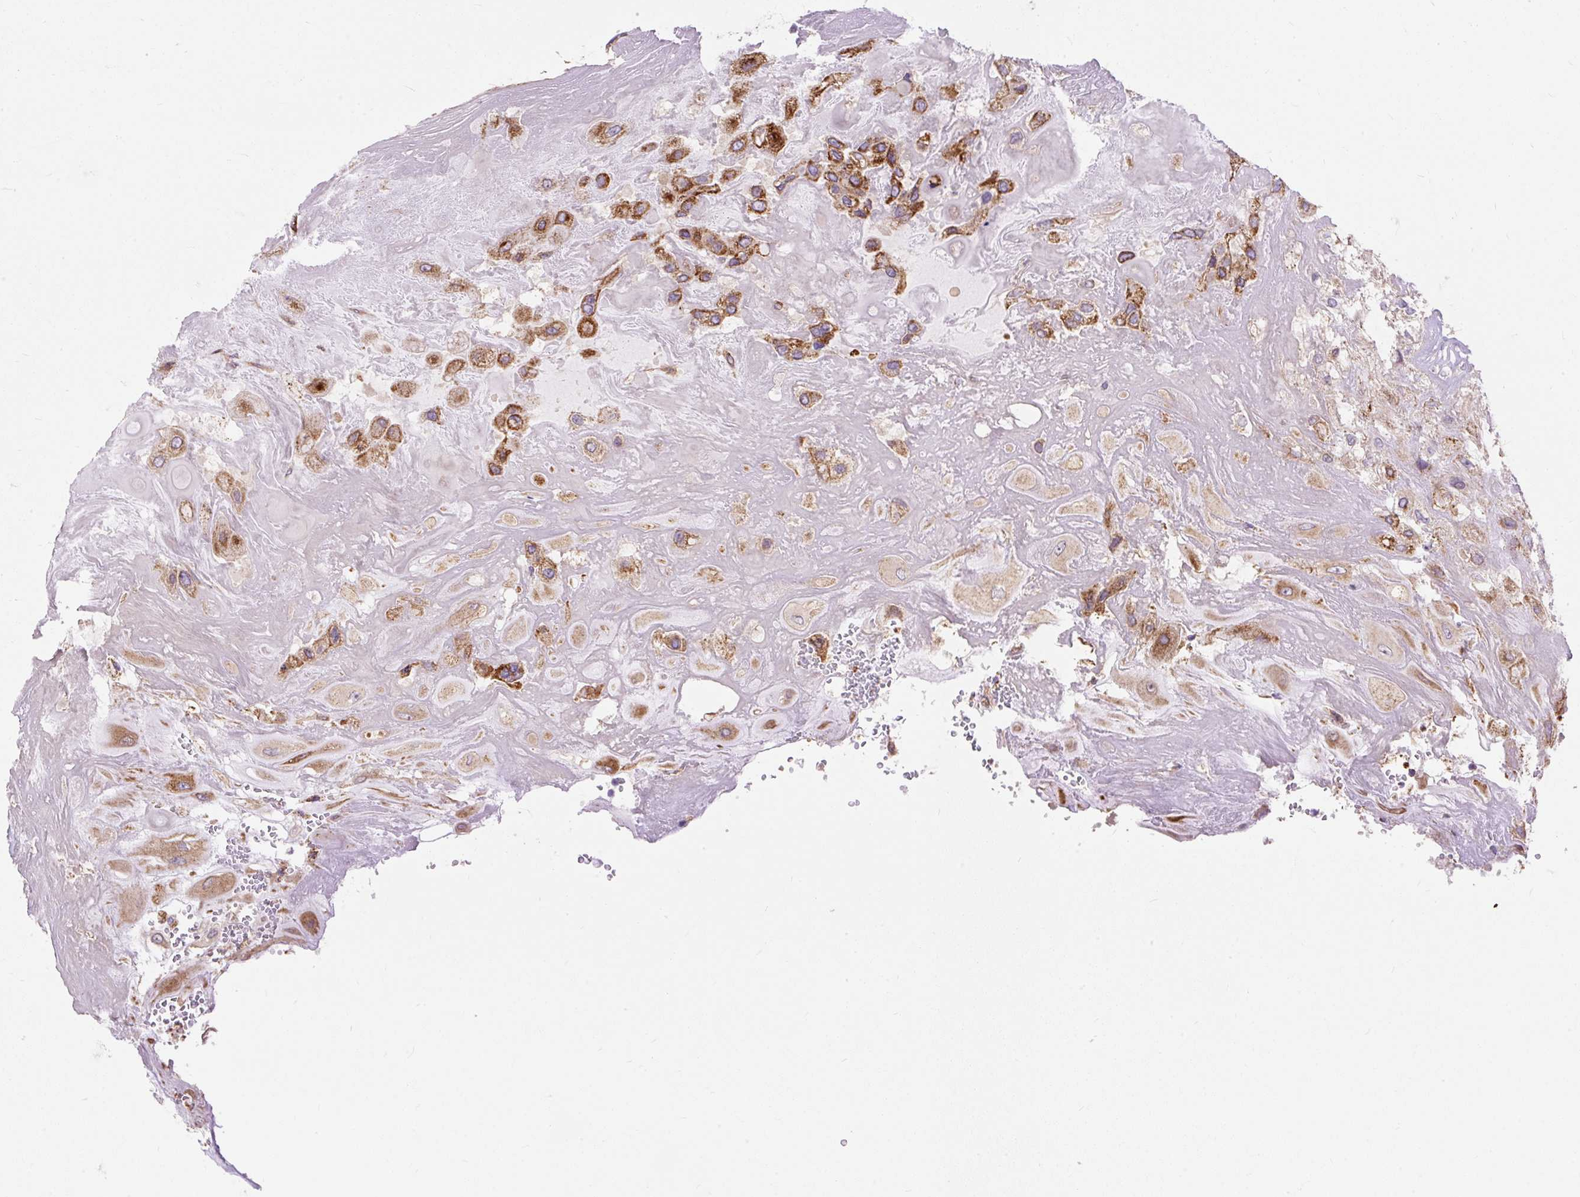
{"staining": {"intensity": "moderate", "quantity": ">75%", "location": "cytoplasmic/membranous"}, "tissue": "placenta", "cell_type": "Decidual cells", "image_type": "normal", "snomed": [{"axis": "morphology", "description": "Normal tissue, NOS"}, {"axis": "topography", "description": "Placenta"}], "caption": "Approximately >75% of decidual cells in benign human placenta reveal moderate cytoplasmic/membranous protein positivity as visualized by brown immunohistochemical staining.", "gene": "CEP290", "patient": {"sex": "female", "age": 32}}